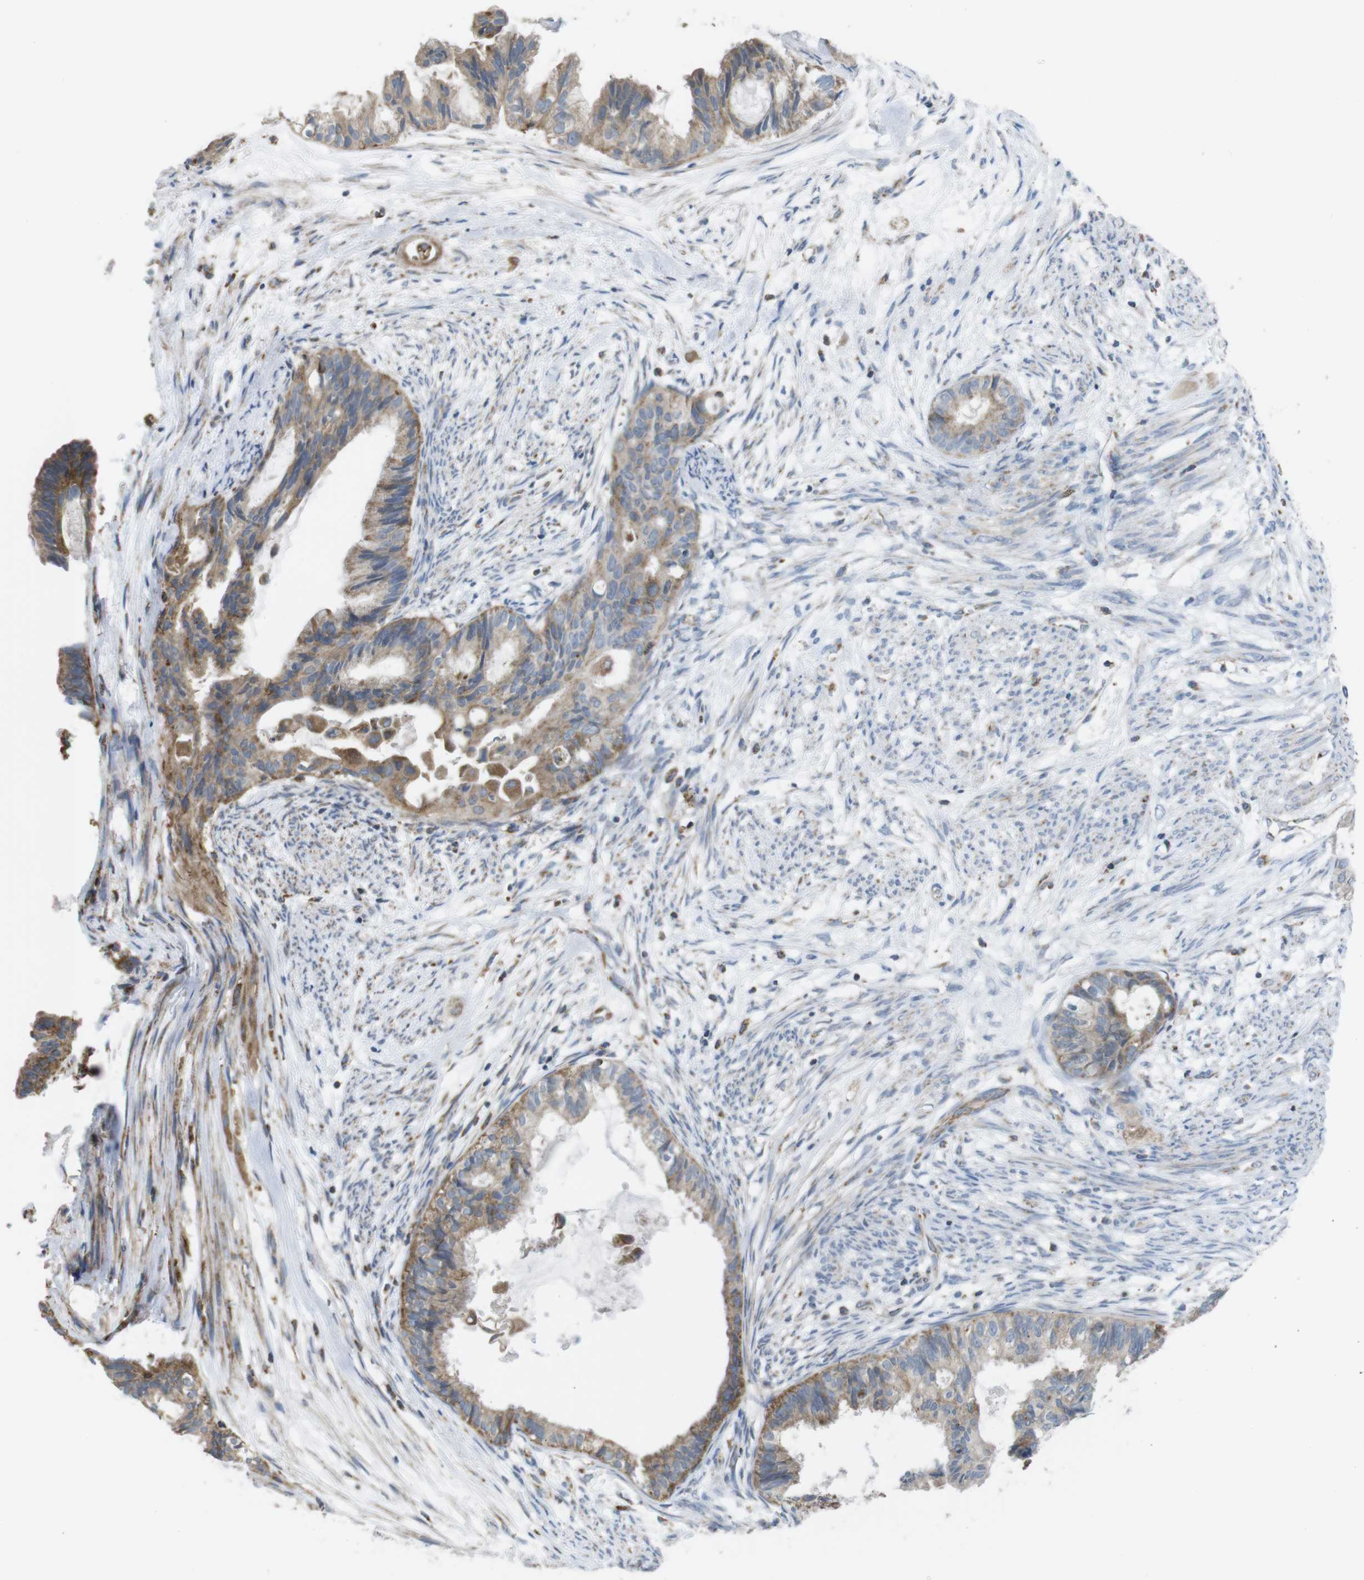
{"staining": {"intensity": "moderate", "quantity": ">75%", "location": "cytoplasmic/membranous"}, "tissue": "cervical cancer", "cell_type": "Tumor cells", "image_type": "cancer", "snomed": [{"axis": "morphology", "description": "Normal tissue, NOS"}, {"axis": "morphology", "description": "Adenocarcinoma, NOS"}, {"axis": "topography", "description": "Cervix"}, {"axis": "topography", "description": "Endometrium"}], "caption": "DAB immunohistochemical staining of human cervical cancer (adenocarcinoma) exhibits moderate cytoplasmic/membranous protein expression in about >75% of tumor cells.", "gene": "GRIK2", "patient": {"sex": "female", "age": 86}}